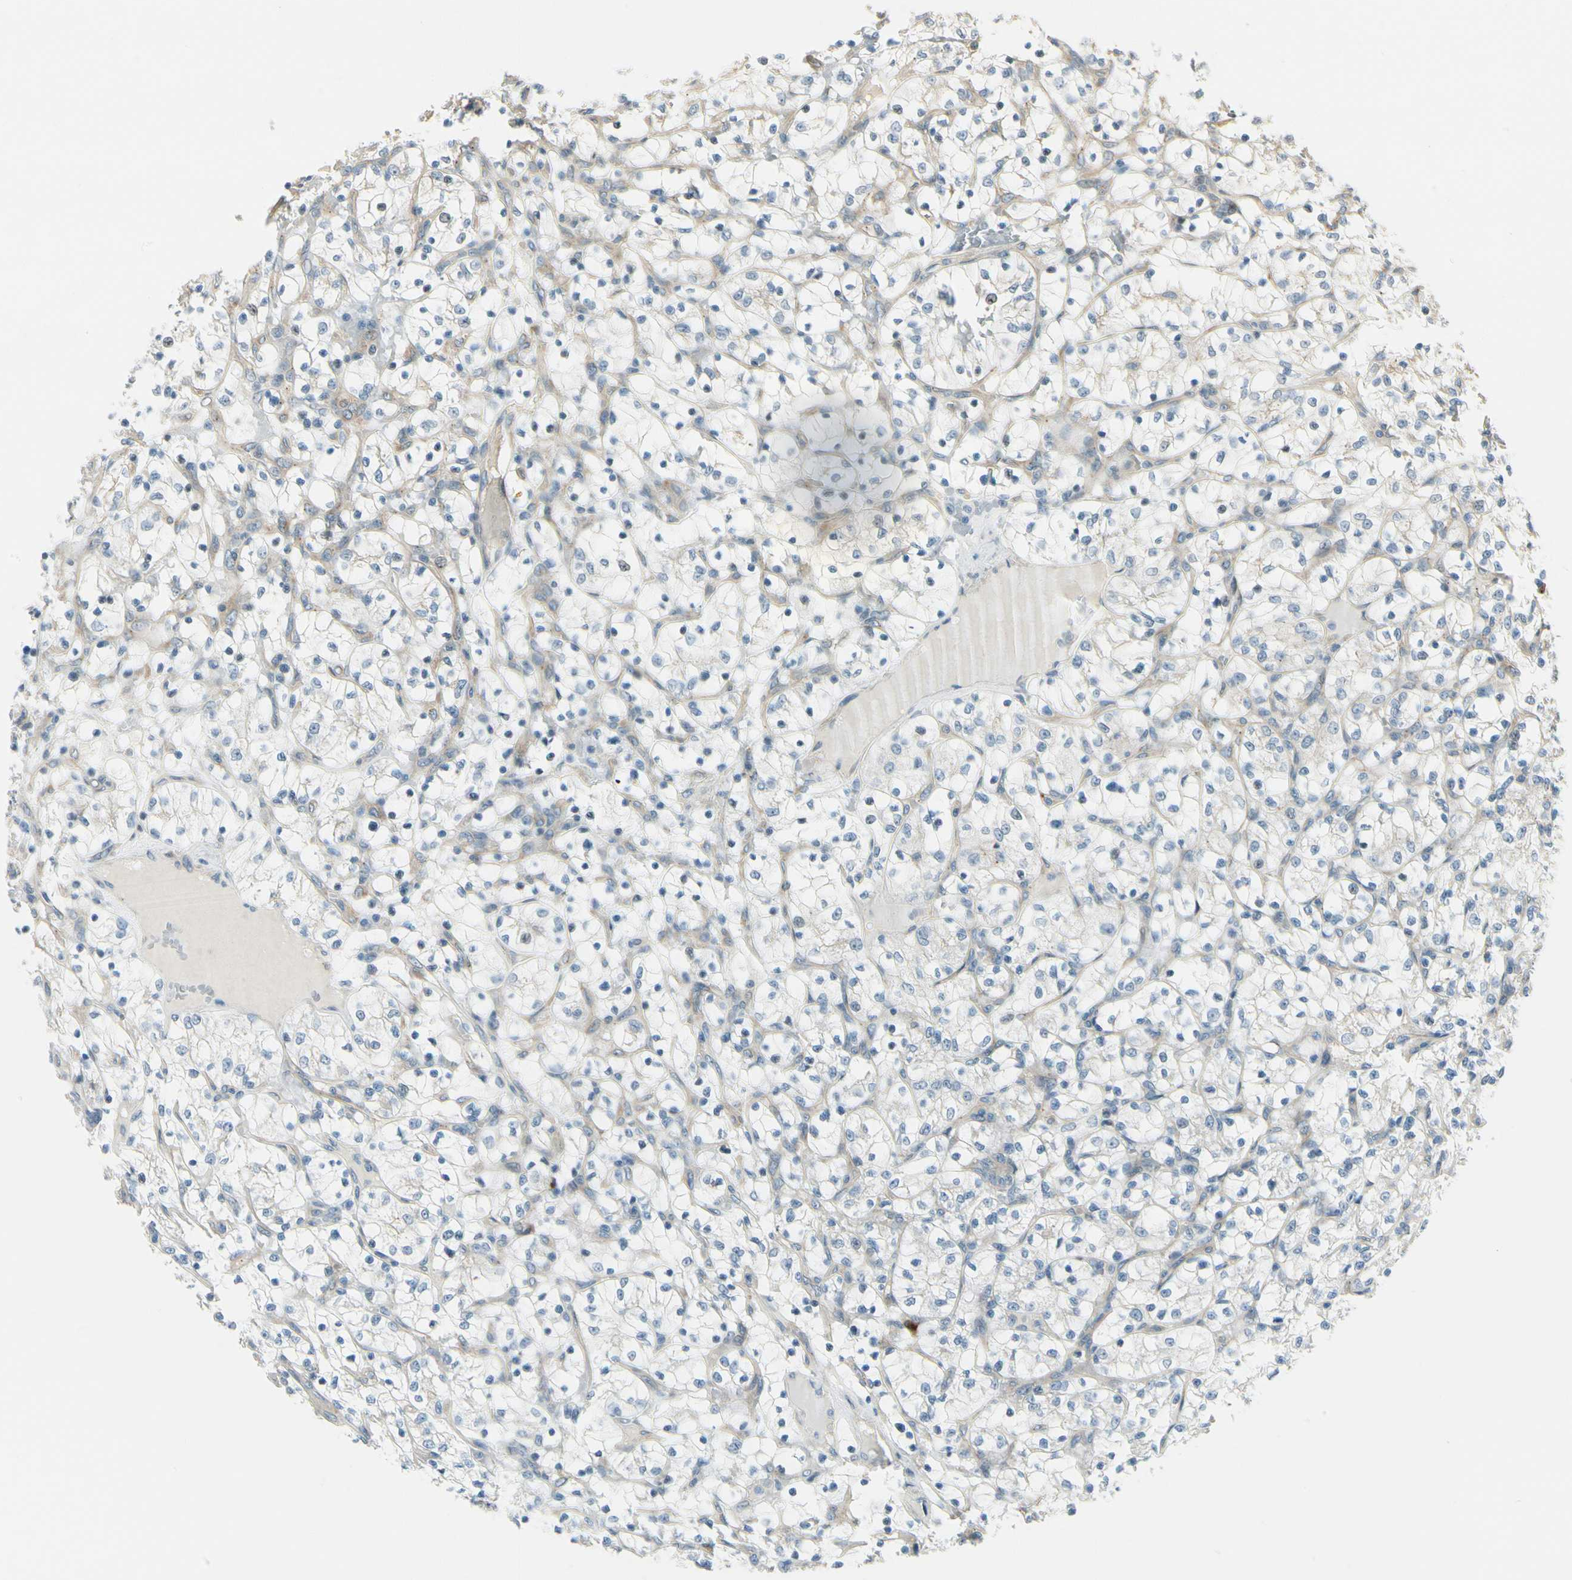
{"staining": {"intensity": "negative", "quantity": "none", "location": "none"}, "tissue": "renal cancer", "cell_type": "Tumor cells", "image_type": "cancer", "snomed": [{"axis": "morphology", "description": "Adenocarcinoma, NOS"}, {"axis": "topography", "description": "Kidney"}], "caption": "High magnification brightfield microscopy of renal cancer (adenocarcinoma) stained with DAB (brown) and counterstained with hematoxylin (blue): tumor cells show no significant staining.", "gene": "MANSC1", "patient": {"sex": "female", "age": 69}}